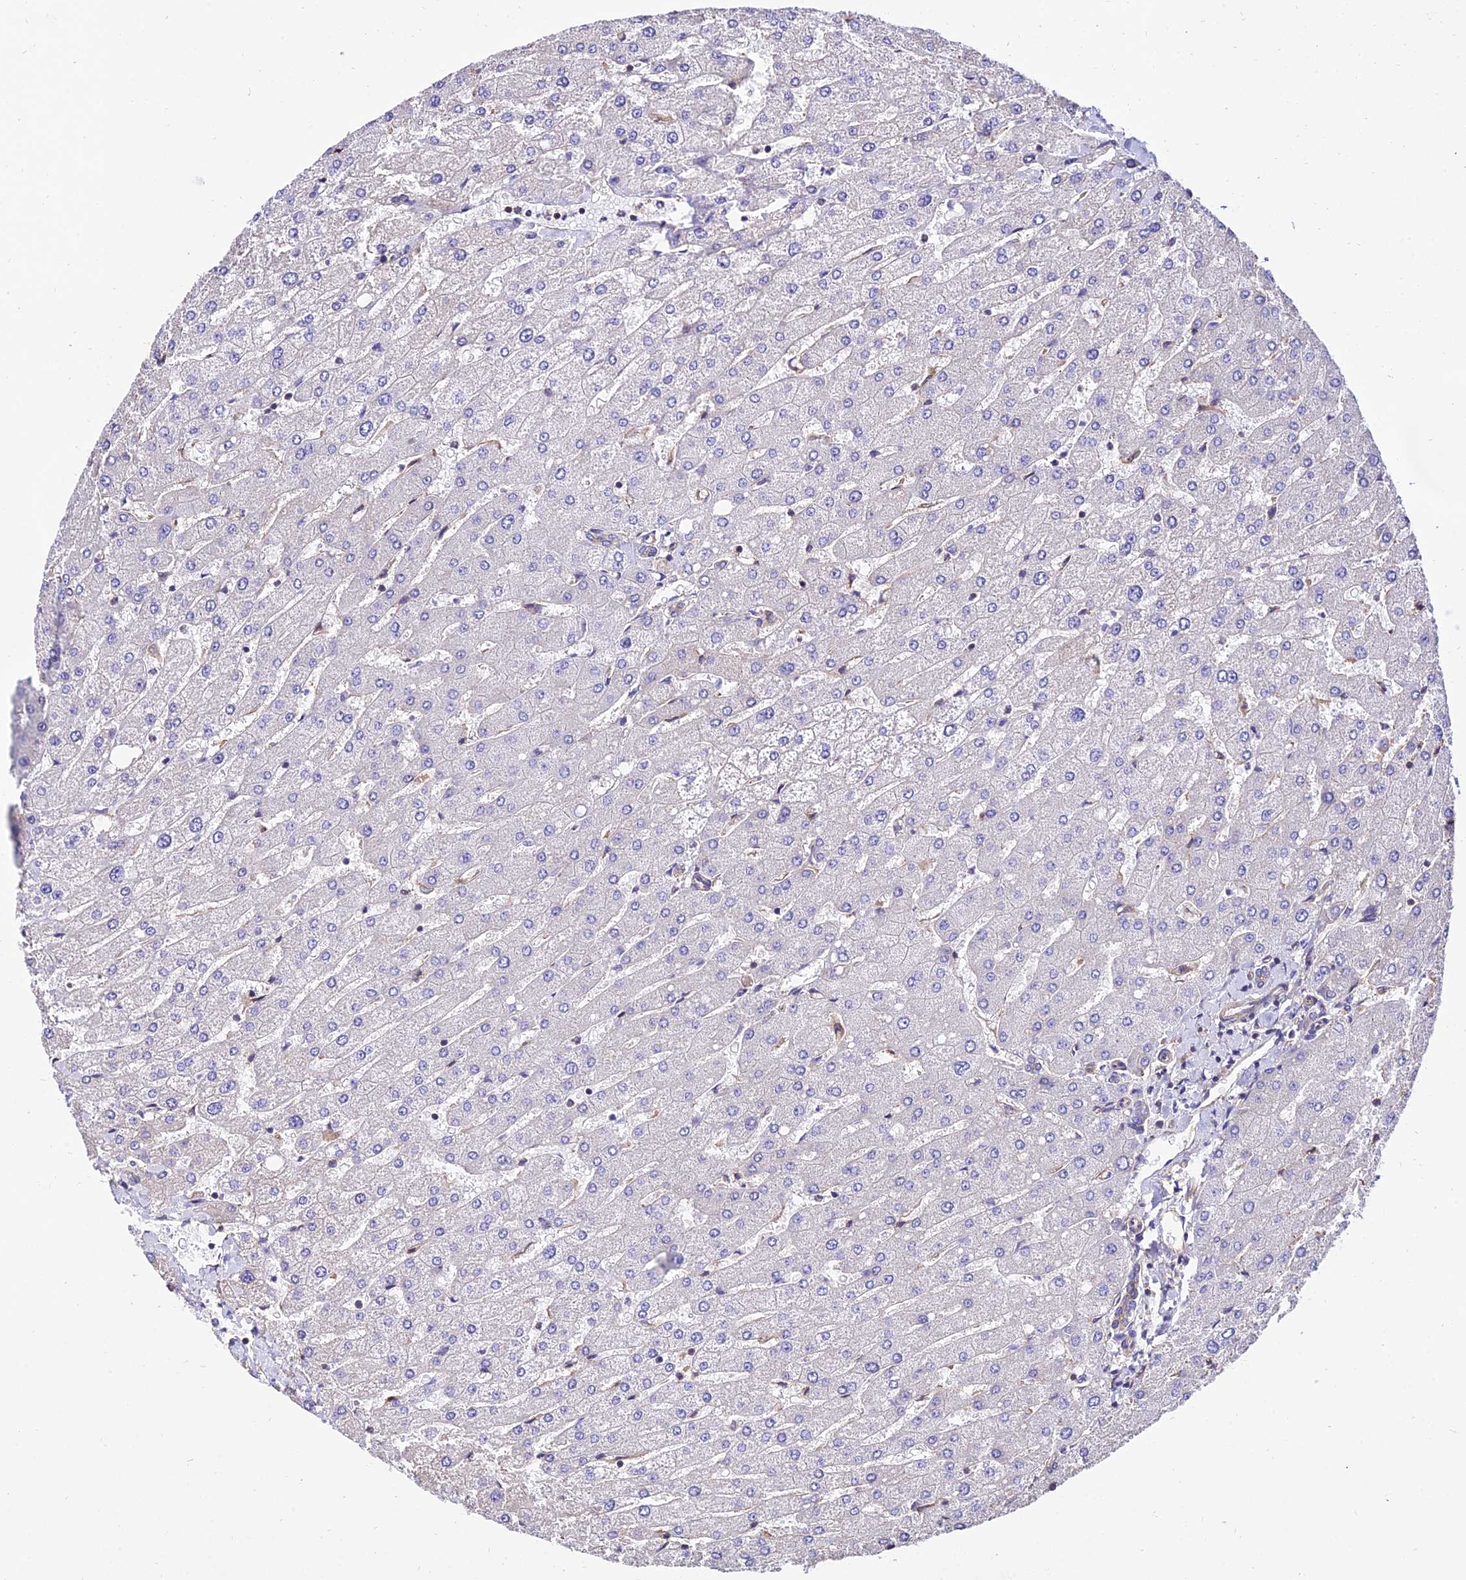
{"staining": {"intensity": "weak", "quantity": "<25%", "location": "cytoplasmic/membranous"}, "tissue": "liver", "cell_type": "Cholangiocytes", "image_type": "normal", "snomed": [{"axis": "morphology", "description": "Normal tissue, NOS"}, {"axis": "topography", "description": "Liver"}], "caption": "IHC histopathology image of normal liver stained for a protein (brown), which displays no positivity in cholangiocytes.", "gene": "CALM1", "patient": {"sex": "male", "age": 55}}